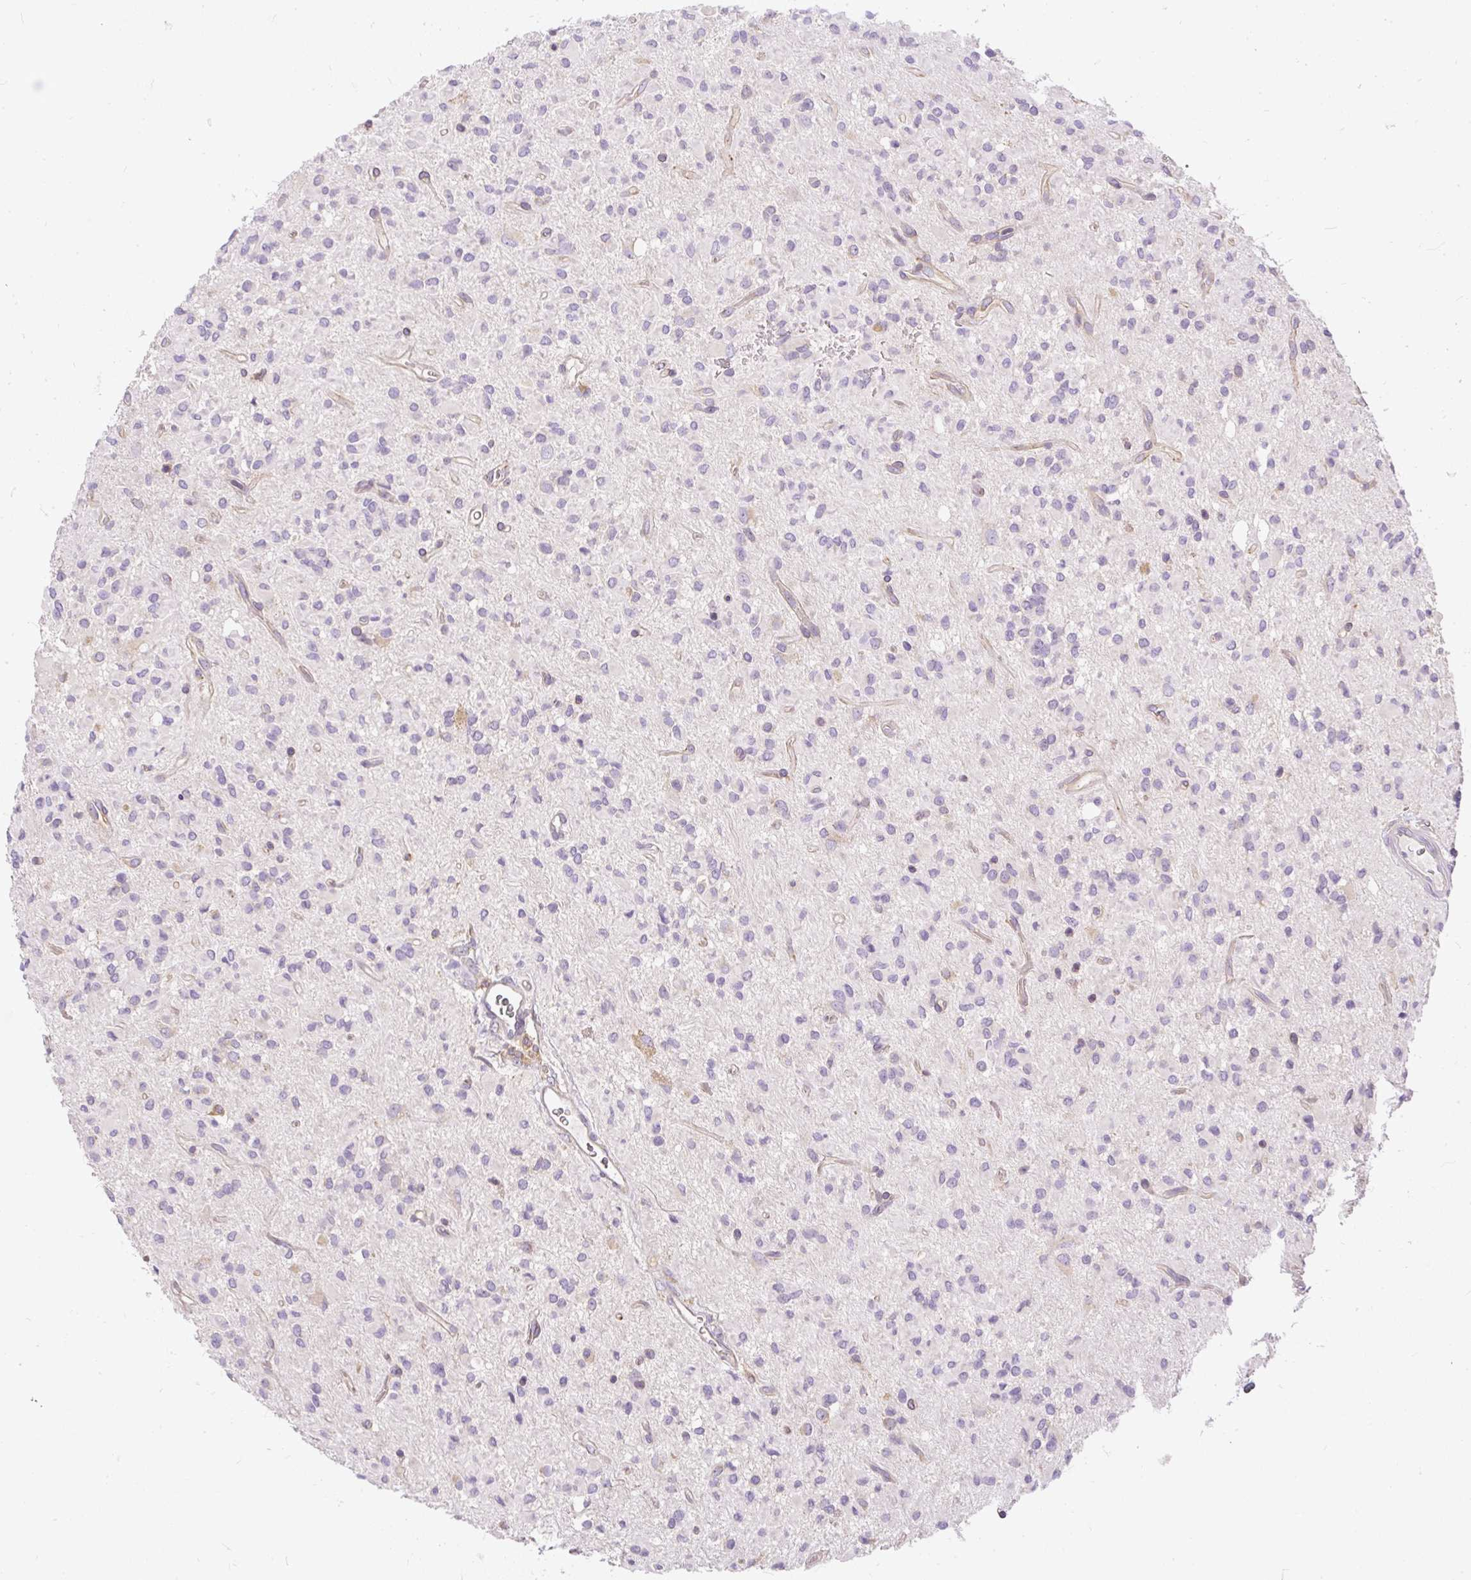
{"staining": {"intensity": "negative", "quantity": "none", "location": "none"}, "tissue": "glioma", "cell_type": "Tumor cells", "image_type": "cancer", "snomed": [{"axis": "morphology", "description": "Glioma, malignant, Low grade"}, {"axis": "topography", "description": "Brain"}], "caption": "Tumor cells show no significant protein positivity in glioma.", "gene": "CYP20A1", "patient": {"sex": "female", "age": 33}}